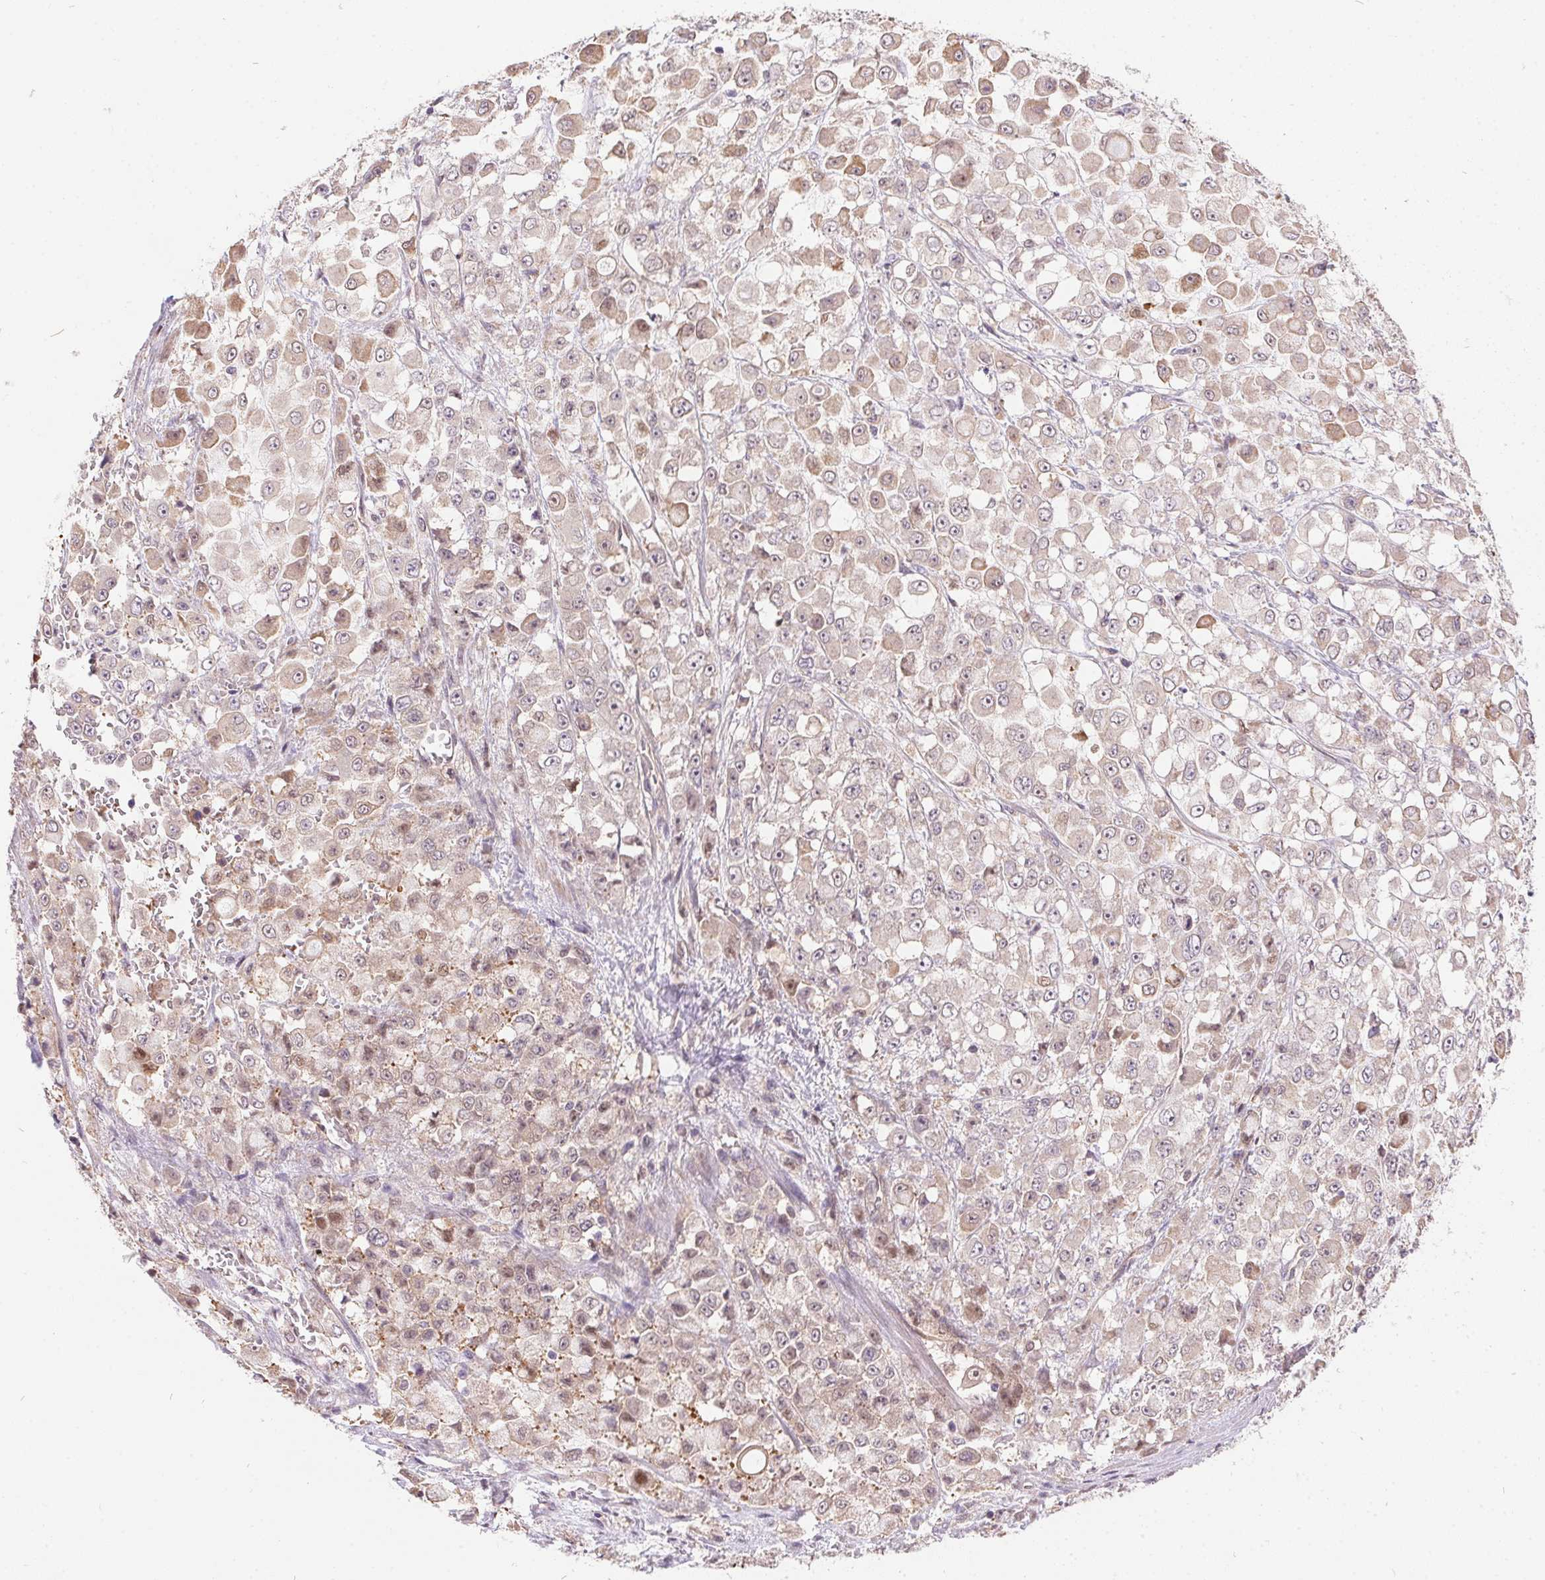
{"staining": {"intensity": "weak", "quantity": "25%-75%", "location": "cytoplasmic/membranous,nuclear"}, "tissue": "stomach cancer", "cell_type": "Tumor cells", "image_type": "cancer", "snomed": [{"axis": "morphology", "description": "Adenocarcinoma, NOS"}, {"axis": "topography", "description": "Stomach"}], "caption": "An image showing weak cytoplasmic/membranous and nuclear staining in approximately 25%-75% of tumor cells in stomach cancer (adenocarcinoma), as visualized by brown immunohistochemical staining.", "gene": "NUDT16", "patient": {"sex": "female", "age": 76}}